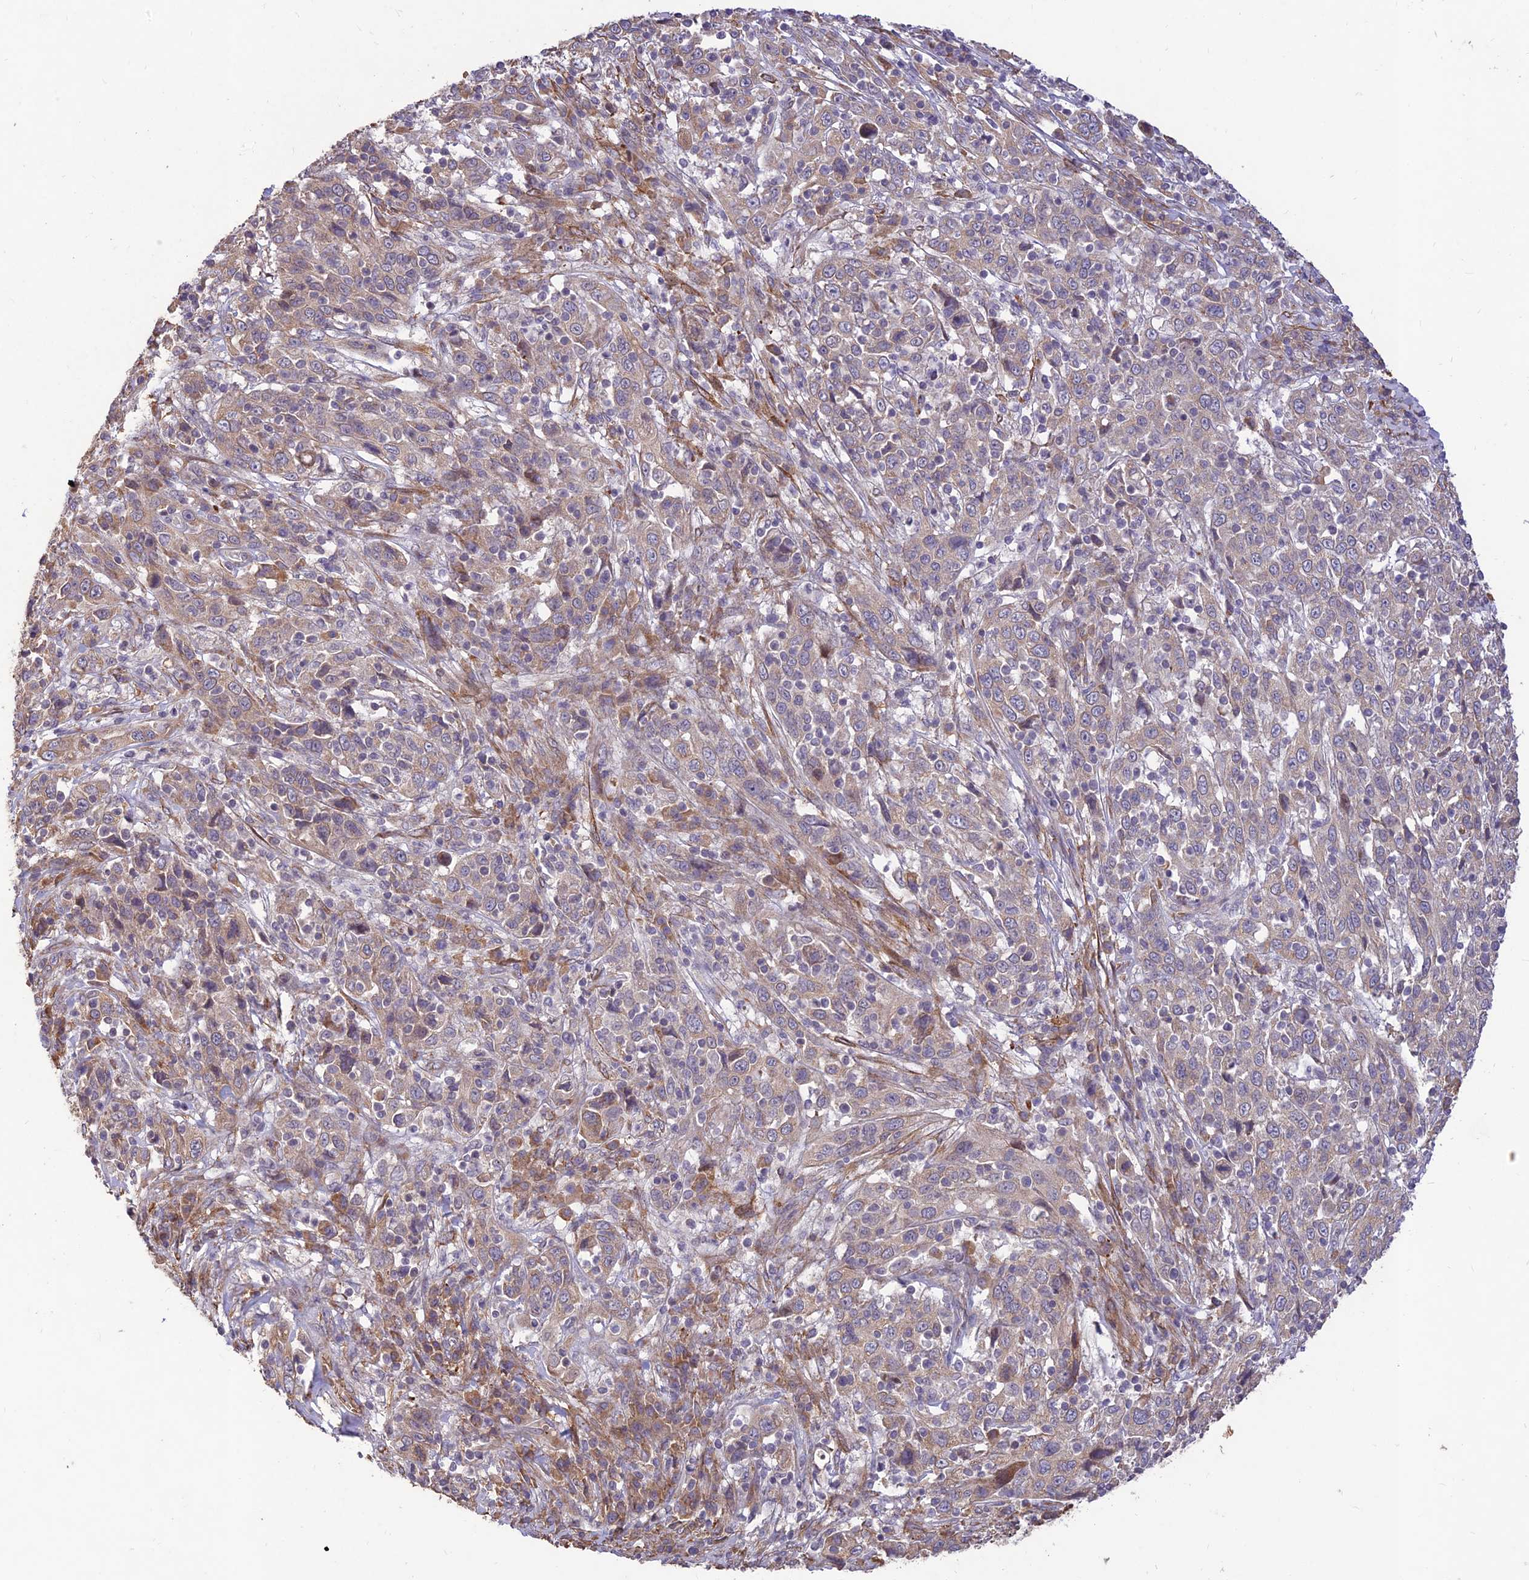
{"staining": {"intensity": "weak", "quantity": "<25%", "location": "cytoplasmic/membranous"}, "tissue": "cervical cancer", "cell_type": "Tumor cells", "image_type": "cancer", "snomed": [{"axis": "morphology", "description": "Squamous cell carcinoma, NOS"}, {"axis": "topography", "description": "Cervix"}], "caption": "Immunohistochemistry (IHC) image of cervical cancer stained for a protein (brown), which shows no staining in tumor cells.", "gene": "PPP1R11", "patient": {"sex": "female", "age": 46}}